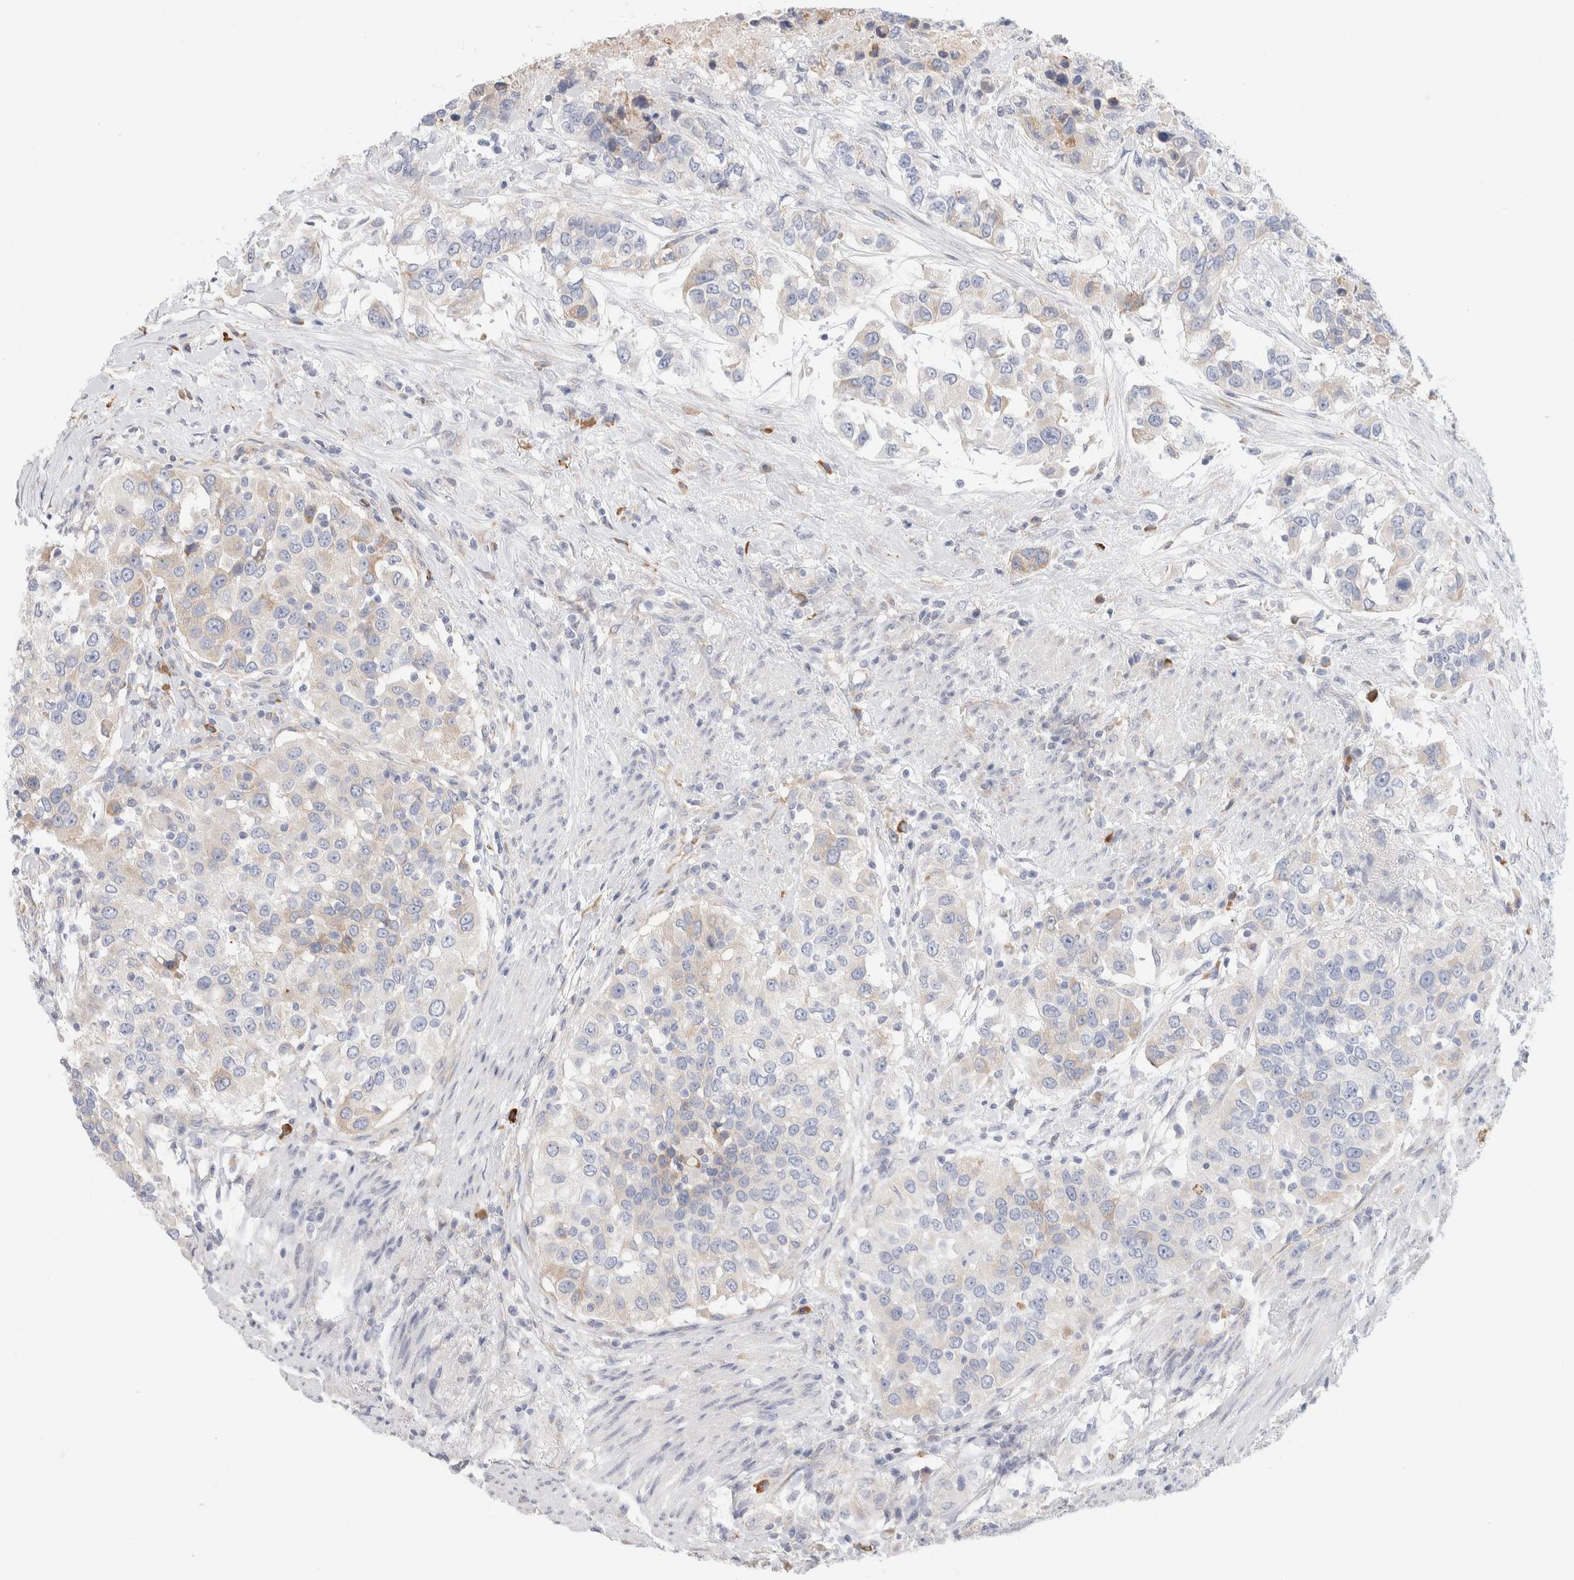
{"staining": {"intensity": "weak", "quantity": "<25%", "location": "cytoplasmic/membranous"}, "tissue": "urothelial cancer", "cell_type": "Tumor cells", "image_type": "cancer", "snomed": [{"axis": "morphology", "description": "Urothelial carcinoma, High grade"}, {"axis": "topography", "description": "Urinary bladder"}], "caption": "A photomicrograph of human high-grade urothelial carcinoma is negative for staining in tumor cells.", "gene": "CSK", "patient": {"sex": "female", "age": 80}}